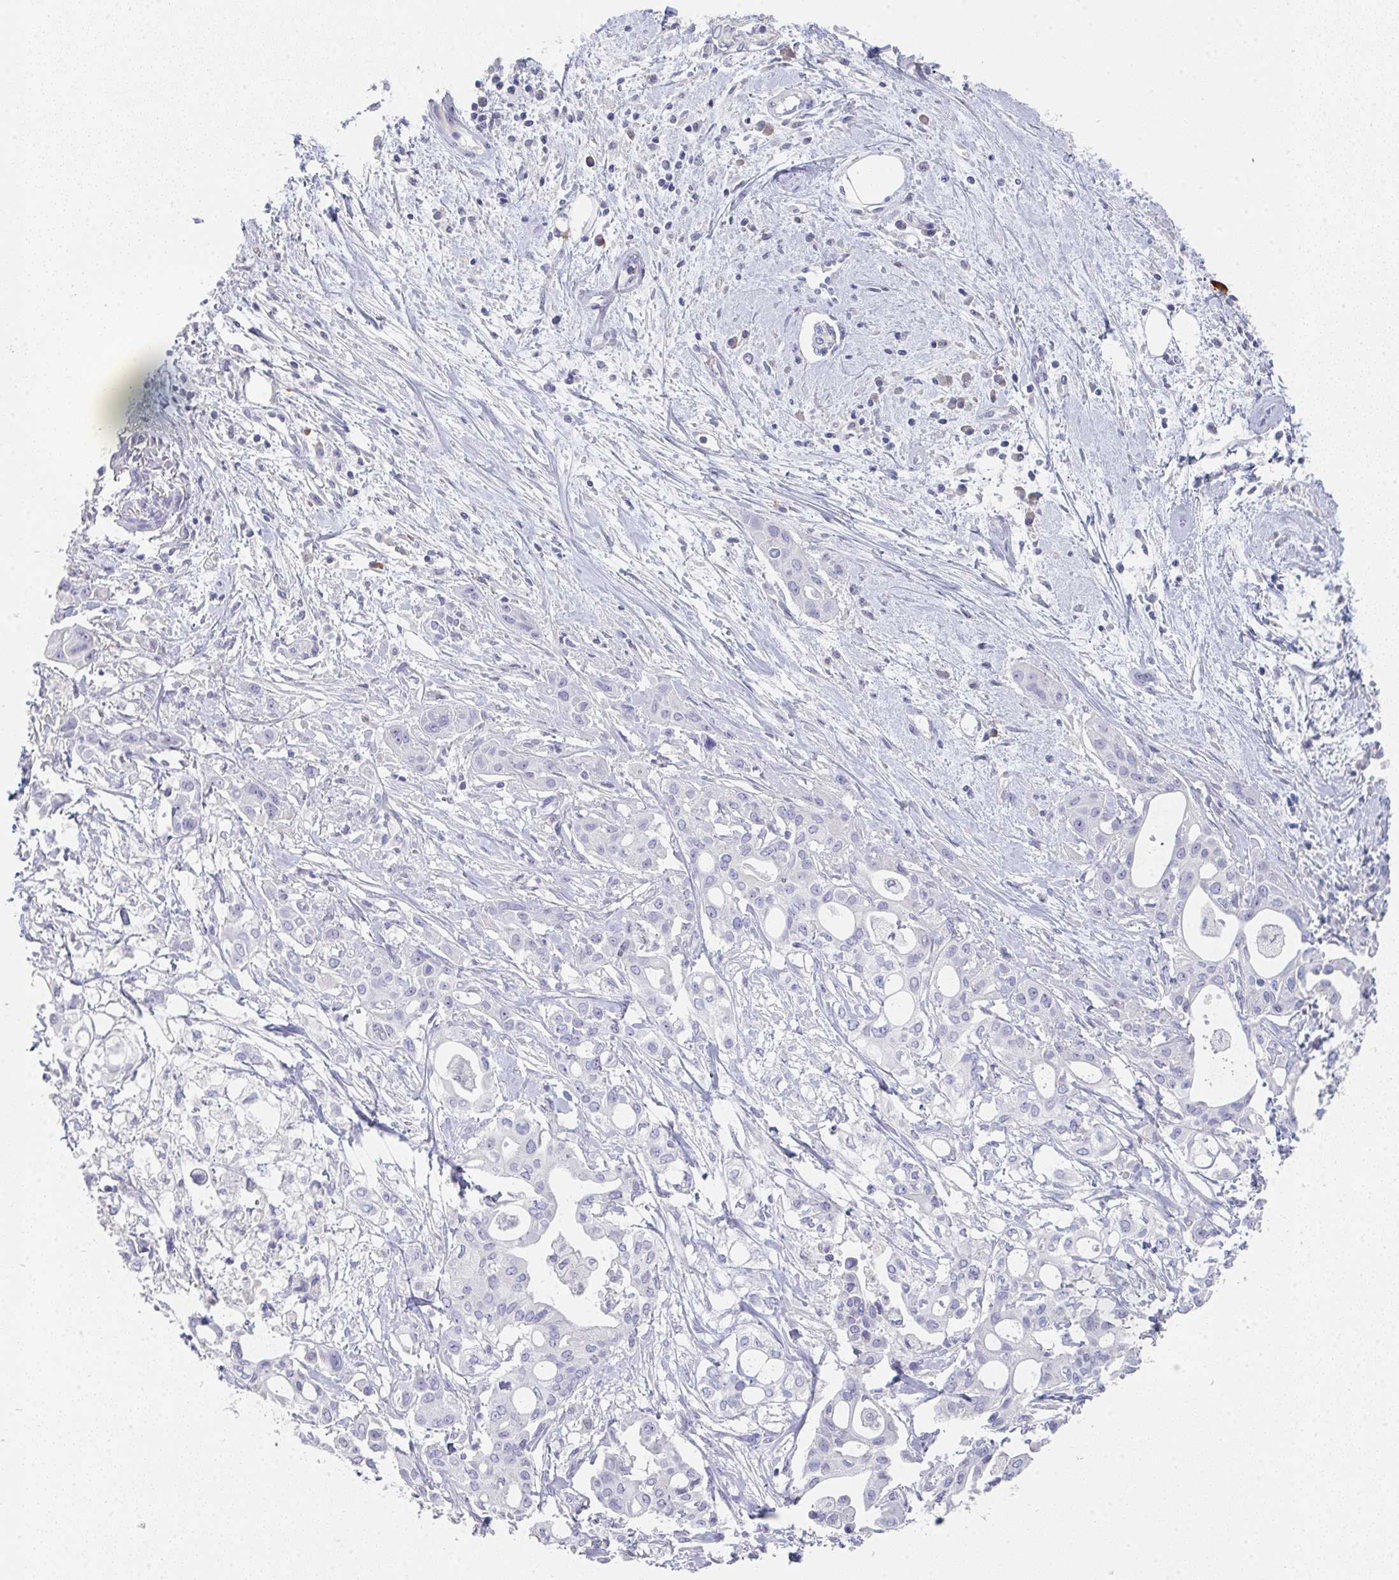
{"staining": {"intensity": "negative", "quantity": "none", "location": "none"}, "tissue": "pancreatic cancer", "cell_type": "Tumor cells", "image_type": "cancer", "snomed": [{"axis": "morphology", "description": "Adenocarcinoma, NOS"}, {"axis": "topography", "description": "Pancreas"}], "caption": "Protein analysis of adenocarcinoma (pancreatic) demonstrates no significant staining in tumor cells.", "gene": "NOXRED1", "patient": {"sex": "female", "age": 68}}